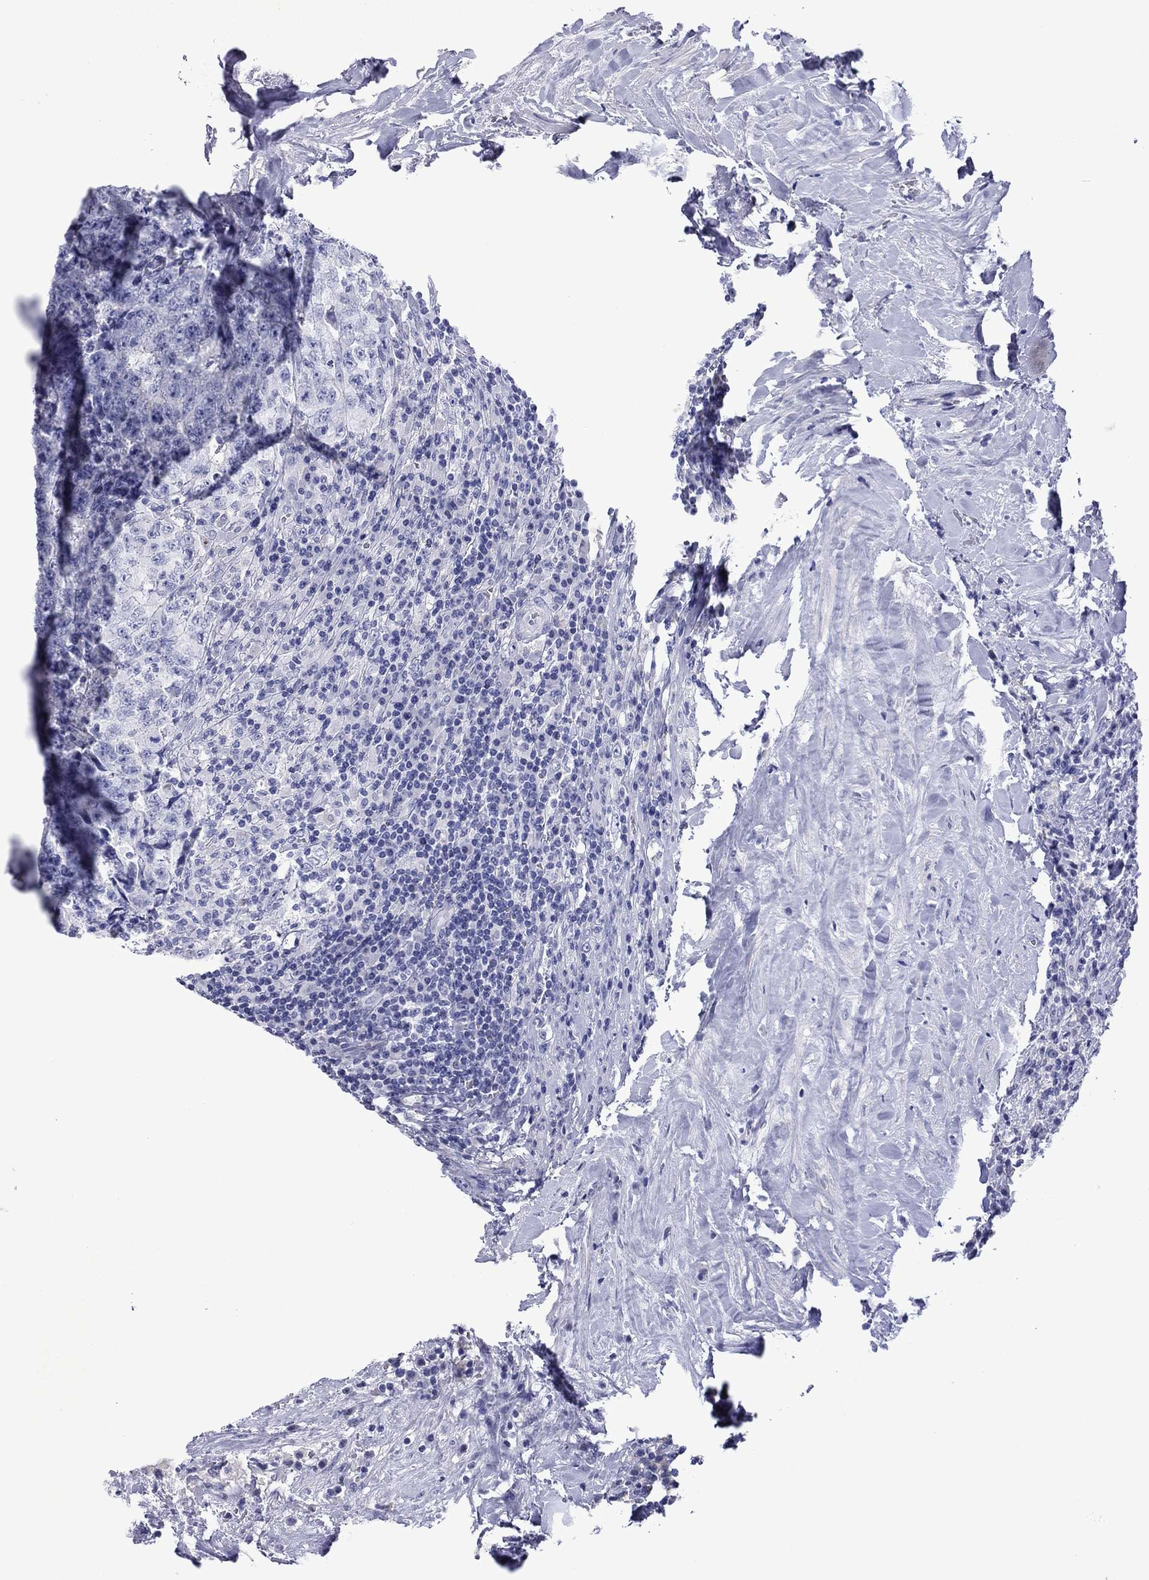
{"staining": {"intensity": "negative", "quantity": "none", "location": "none"}, "tissue": "testis cancer", "cell_type": "Tumor cells", "image_type": "cancer", "snomed": [{"axis": "morphology", "description": "Necrosis, NOS"}, {"axis": "morphology", "description": "Carcinoma, Embryonal, NOS"}, {"axis": "topography", "description": "Testis"}], "caption": "Immunohistochemistry of human testis cancer (embryonal carcinoma) shows no positivity in tumor cells.", "gene": "PIWIL1", "patient": {"sex": "male", "age": 19}}